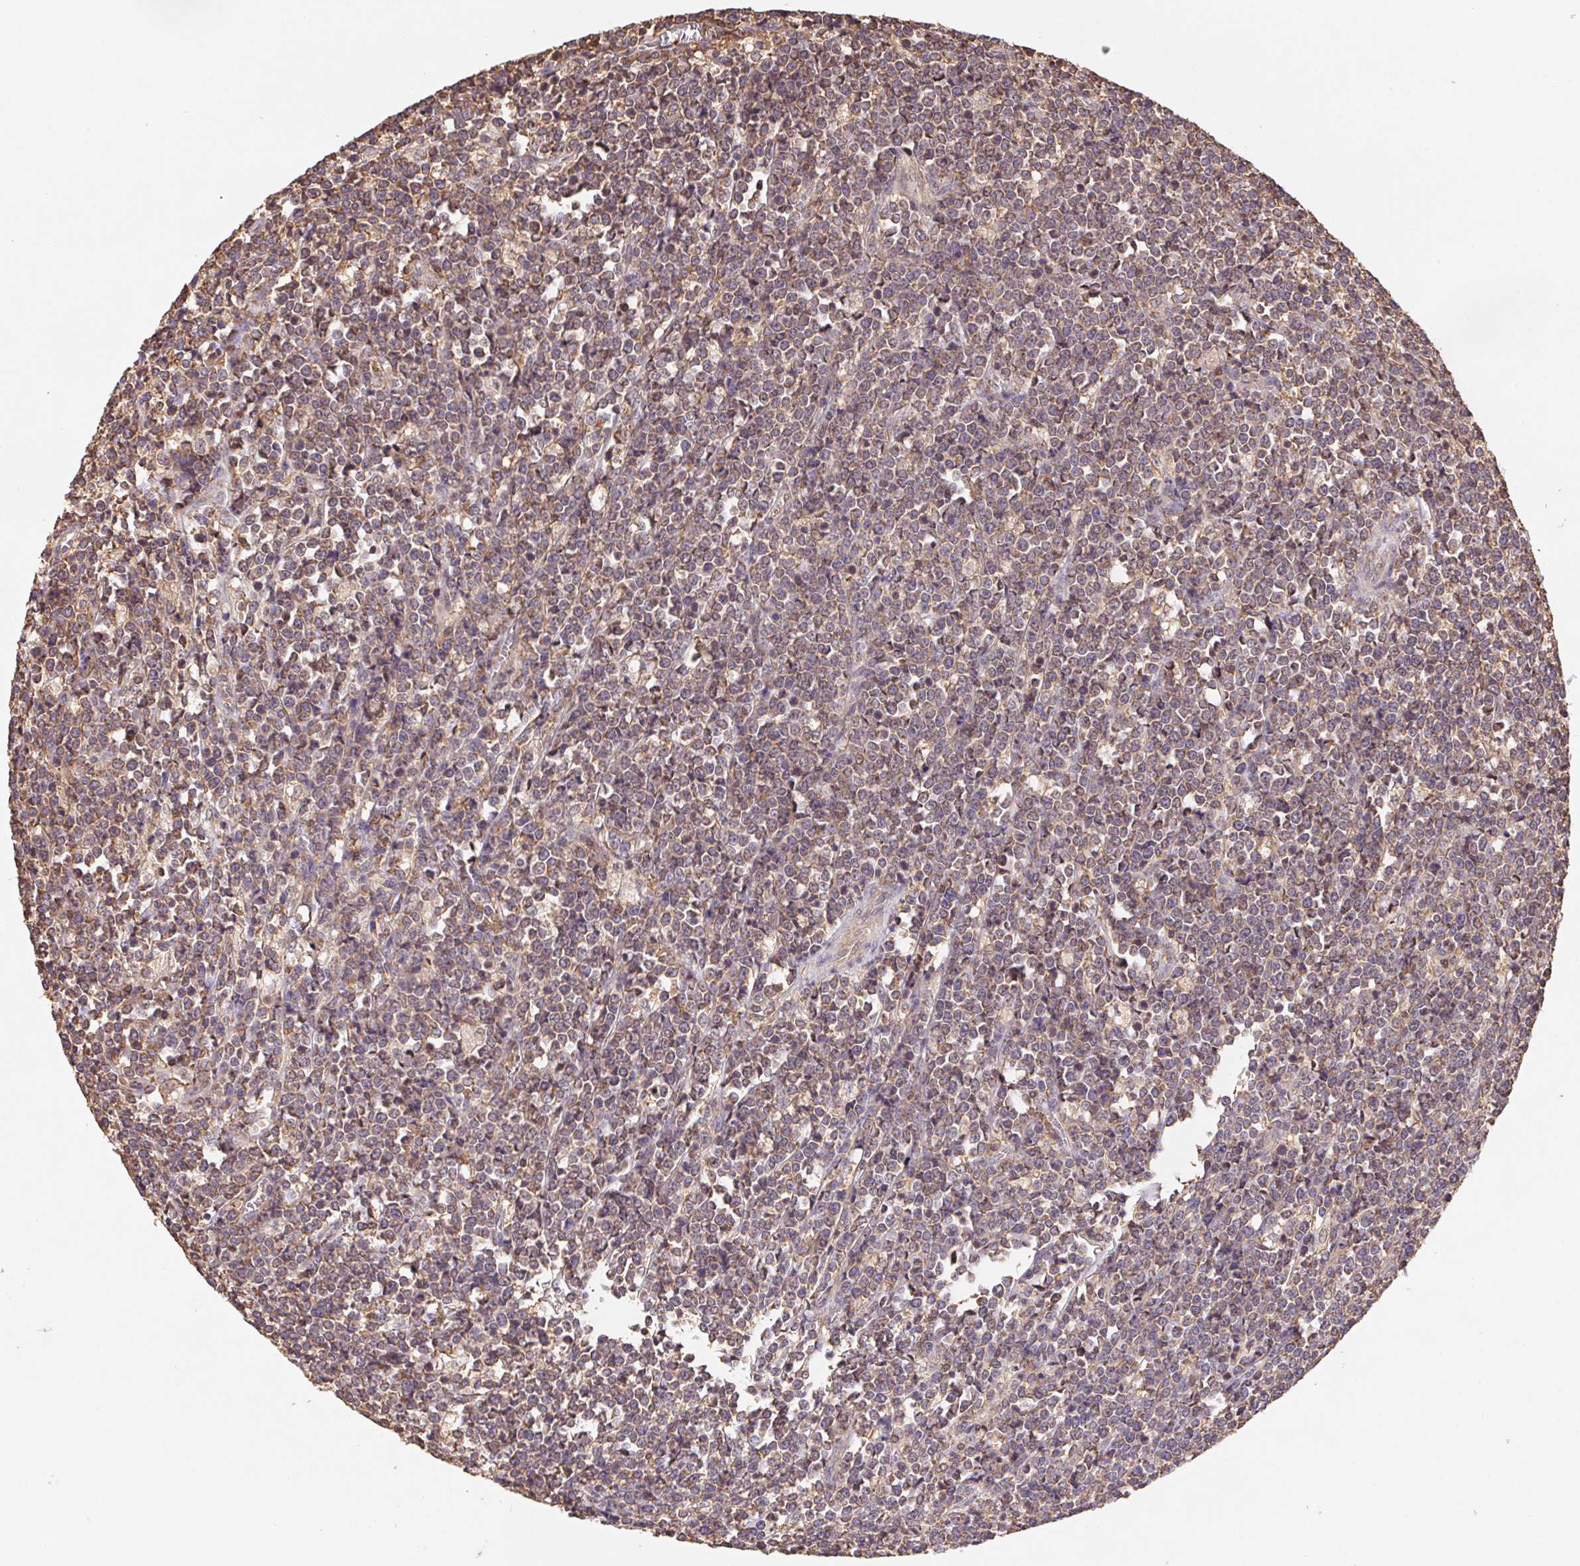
{"staining": {"intensity": "weak", "quantity": "25%-75%", "location": "cytoplasmic/membranous"}, "tissue": "lymphoma", "cell_type": "Tumor cells", "image_type": "cancer", "snomed": [{"axis": "morphology", "description": "Malignant lymphoma, non-Hodgkin's type, High grade"}, {"axis": "topography", "description": "Small intestine"}], "caption": "Immunohistochemistry (DAB) staining of high-grade malignant lymphoma, non-Hodgkin's type reveals weak cytoplasmic/membranous protein positivity in approximately 25%-75% of tumor cells. (DAB IHC with brightfield microscopy, high magnification).", "gene": "ATG10", "patient": {"sex": "female", "age": 56}}